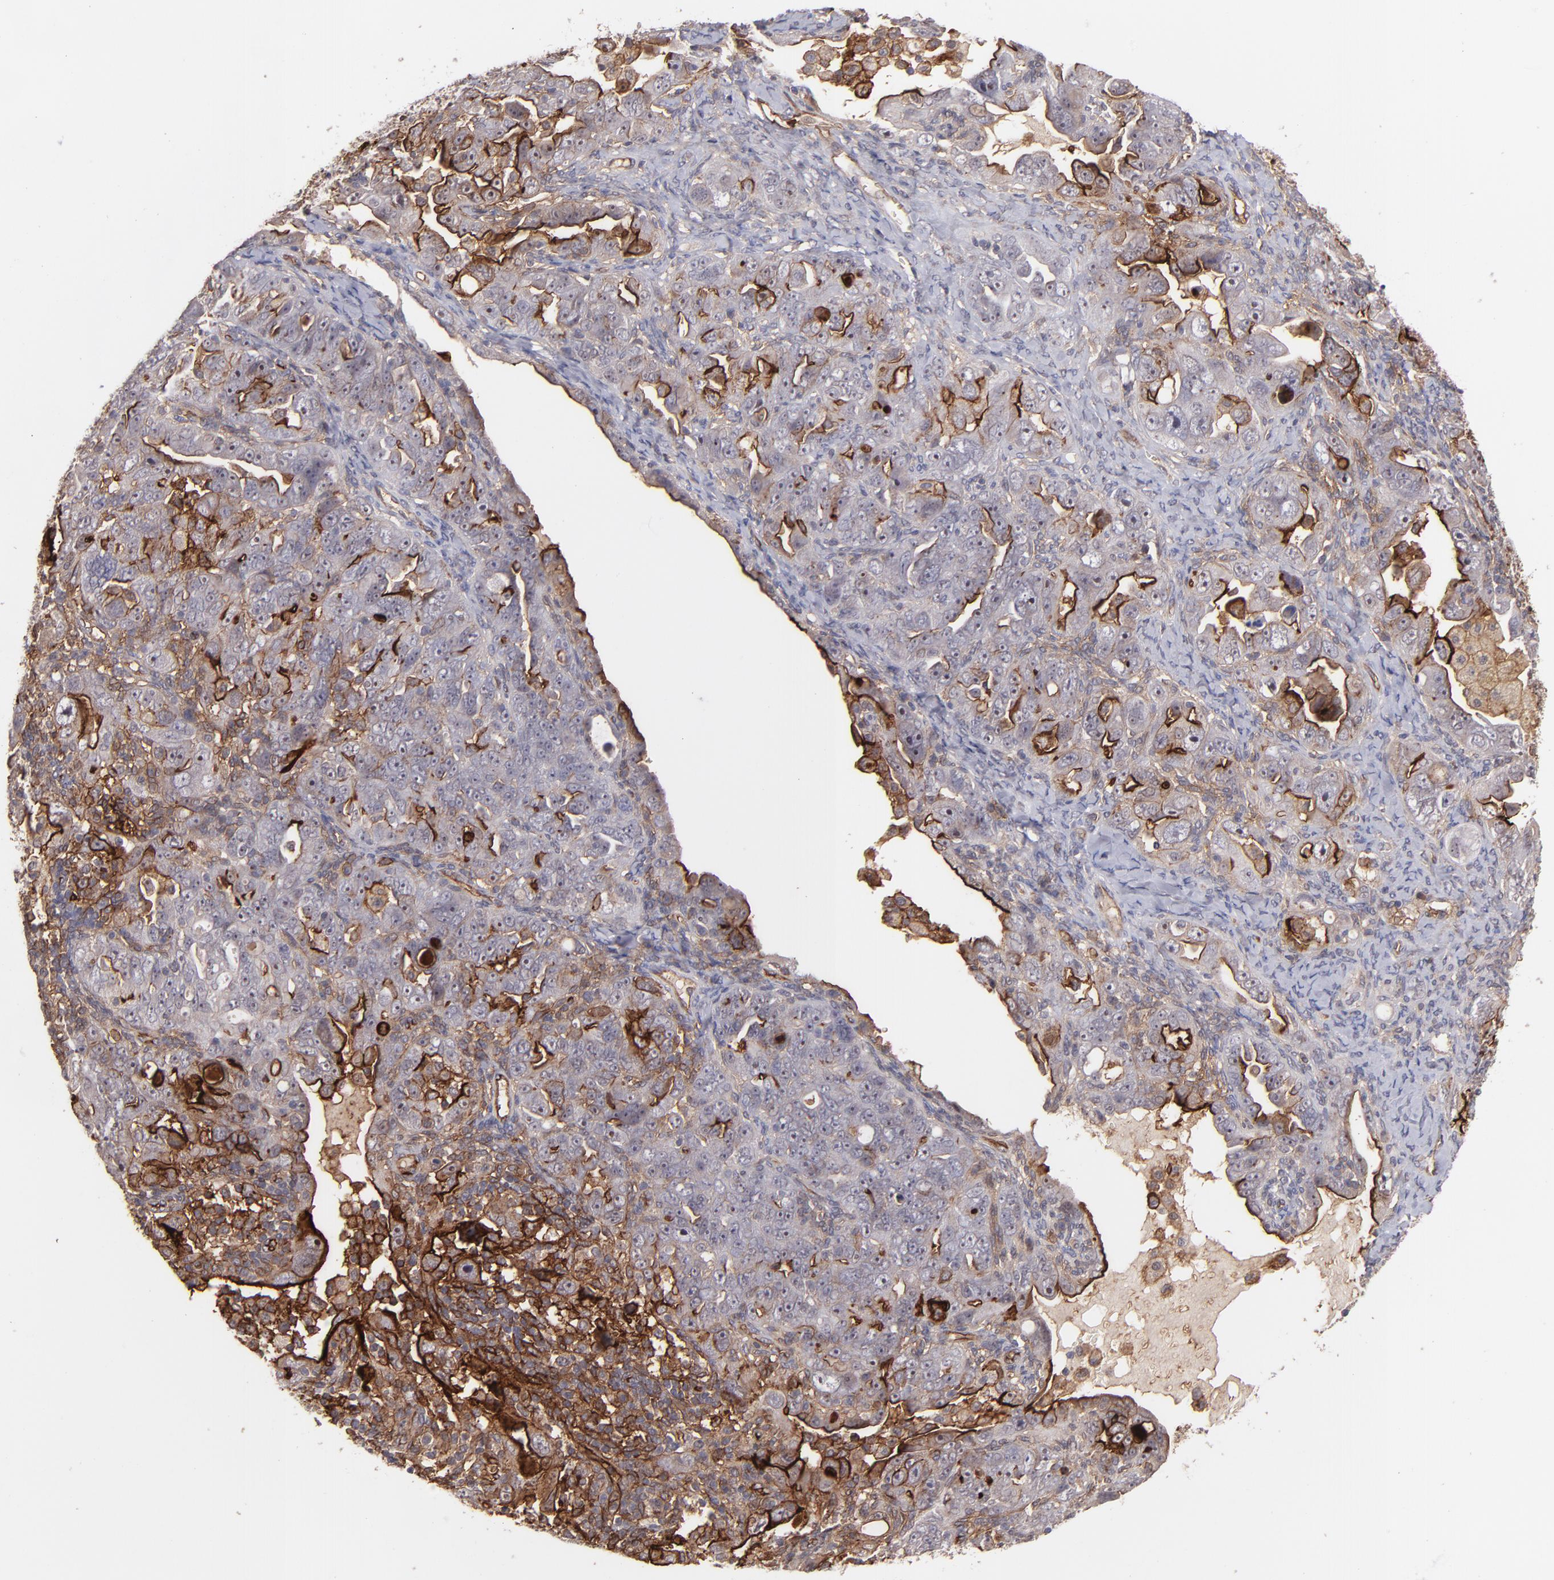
{"staining": {"intensity": "strong", "quantity": "<25%", "location": "cytoplasmic/membranous"}, "tissue": "ovarian cancer", "cell_type": "Tumor cells", "image_type": "cancer", "snomed": [{"axis": "morphology", "description": "Cystadenocarcinoma, serous, NOS"}, {"axis": "topography", "description": "Ovary"}], "caption": "Immunohistochemical staining of human serous cystadenocarcinoma (ovarian) demonstrates medium levels of strong cytoplasmic/membranous positivity in approximately <25% of tumor cells. (Brightfield microscopy of DAB IHC at high magnification).", "gene": "ICAM1", "patient": {"sex": "female", "age": 66}}